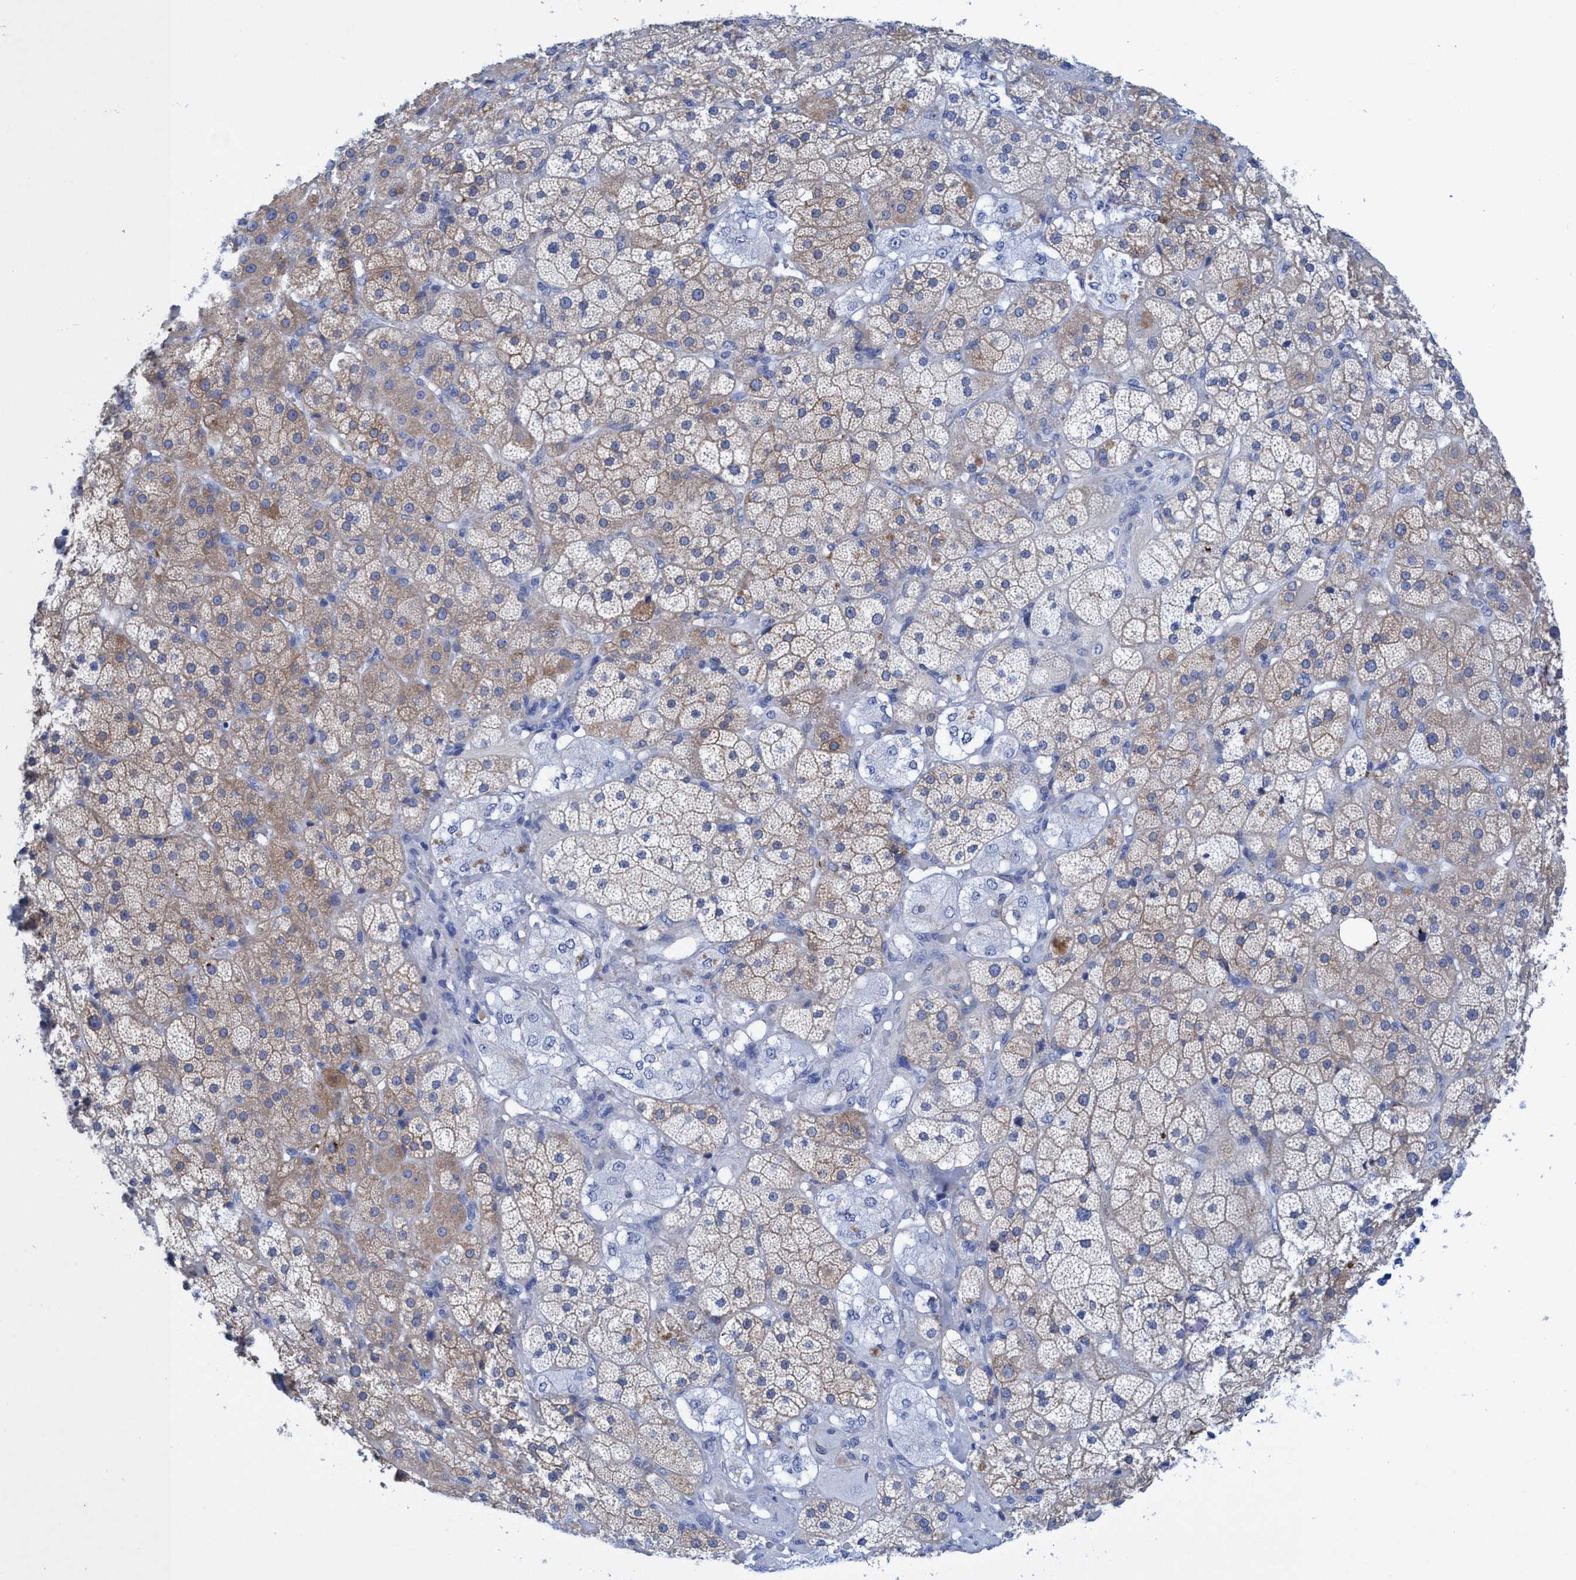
{"staining": {"intensity": "weak", "quantity": "25%-75%", "location": "cytoplasmic/membranous"}, "tissue": "adrenal gland", "cell_type": "Glandular cells", "image_type": "normal", "snomed": [{"axis": "morphology", "description": "Normal tissue, NOS"}, {"axis": "topography", "description": "Adrenal gland"}], "caption": "Immunohistochemistry (IHC) of unremarkable human adrenal gland exhibits low levels of weak cytoplasmic/membranous positivity in approximately 25%-75% of glandular cells.", "gene": "PLPPR1", "patient": {"sex": "male", "age": 57}}